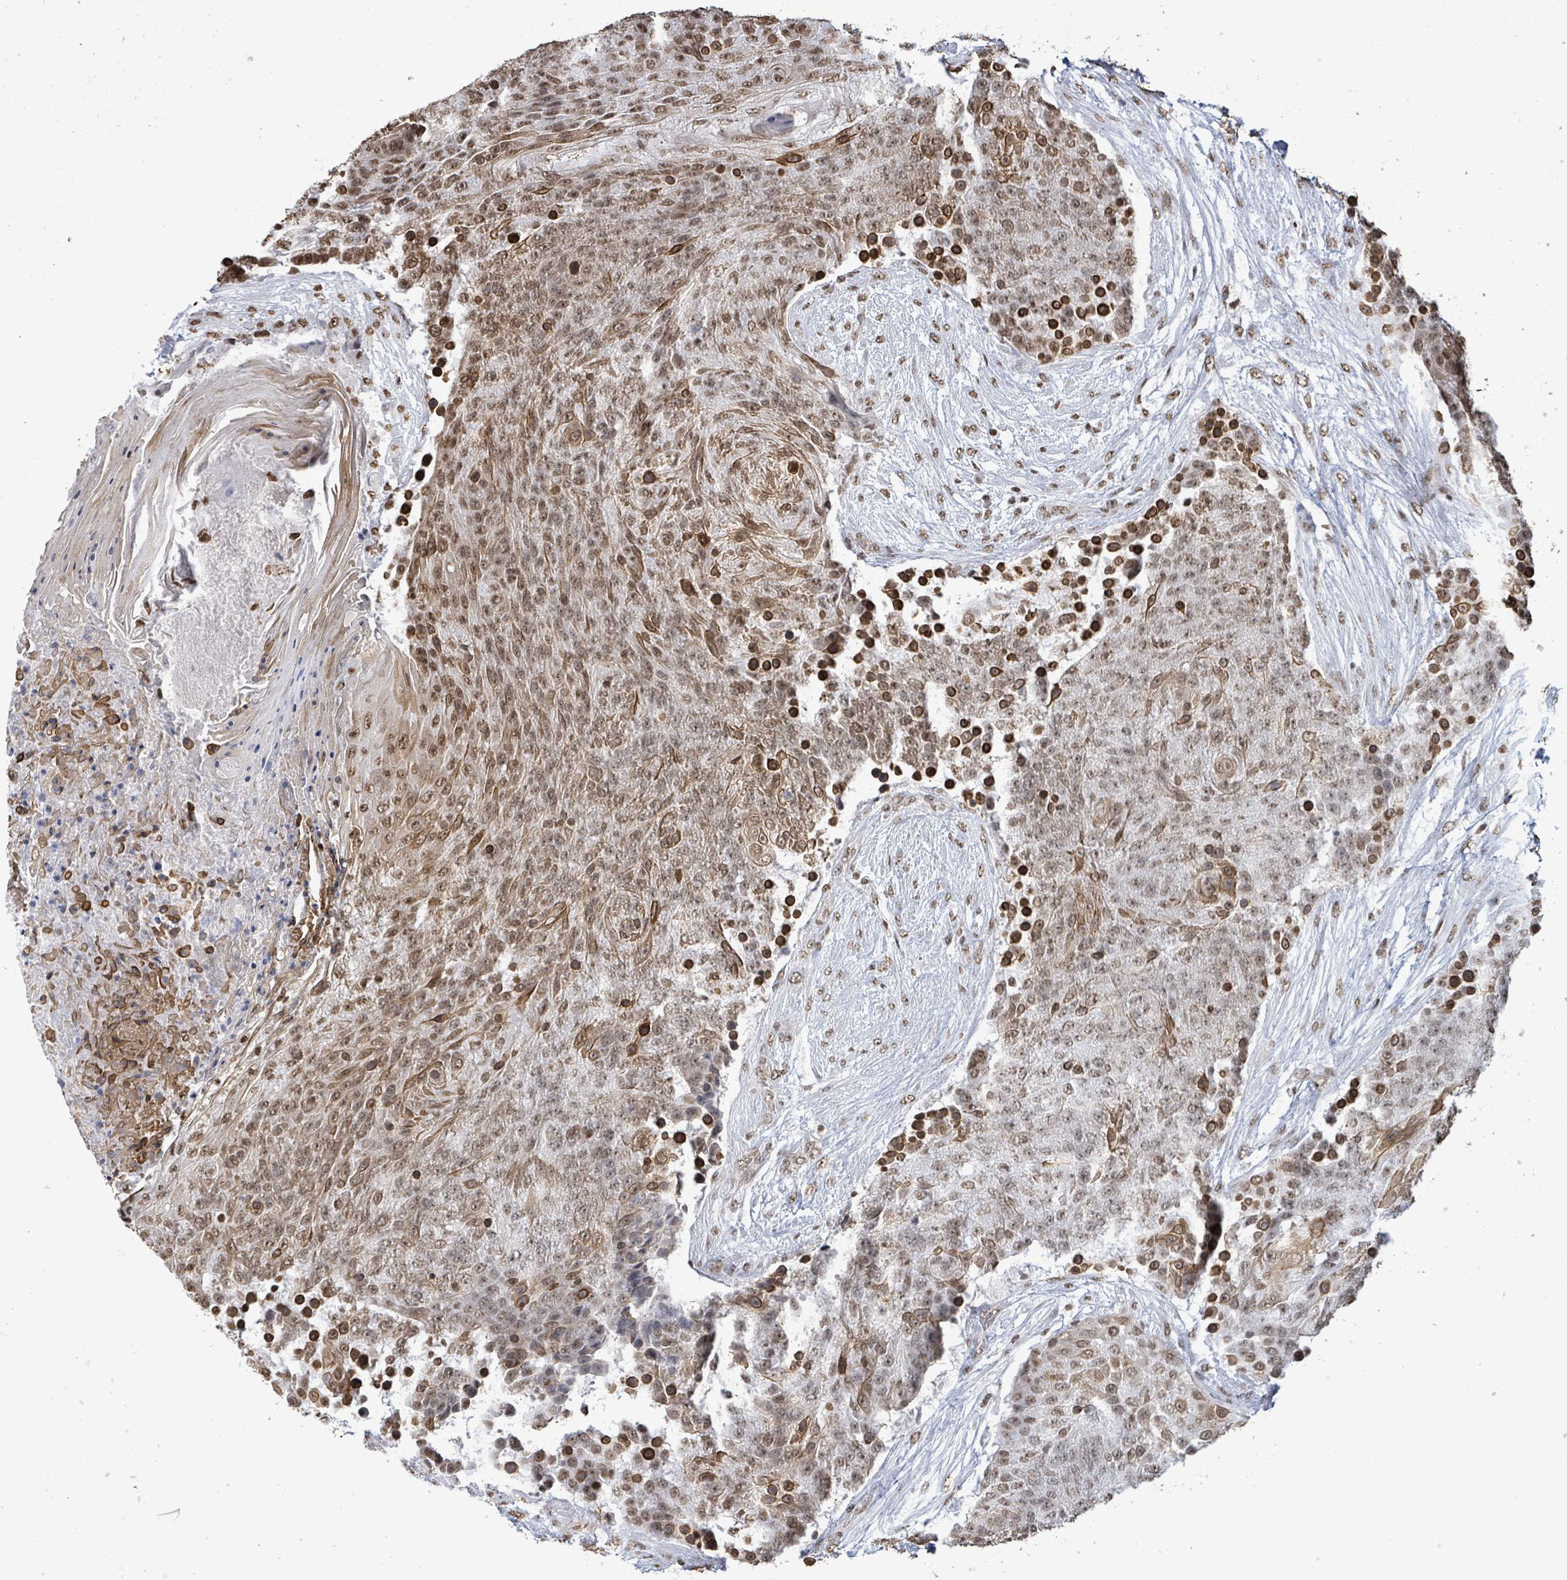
{"staining": {"intensity": "moderate", "quantity": ">75%", "location": "cytoplasmic/membranous,nuclear"}, "tissue": "urothelial cancer", "cell_type": "Tumor cells", "image_type": "cancer", "snomed": [{"axis": "morphology", "description": "Urothelial carcinoma, High grade"}, {"axis": "topography", "description": "Urinary bladder"}], "caption": "High-power microscopy captured an IHC photomicrograph of urothelial carcinoma (high-grade), revealing moderate cytoplasmic/membranous and nuclear positivity in approximately >75% of tumor cells. (Brightfield microscopy of DAB IHC at high magnification).", "gene": "SAMD14", "patient": {"sex": "female", "age": 63}}